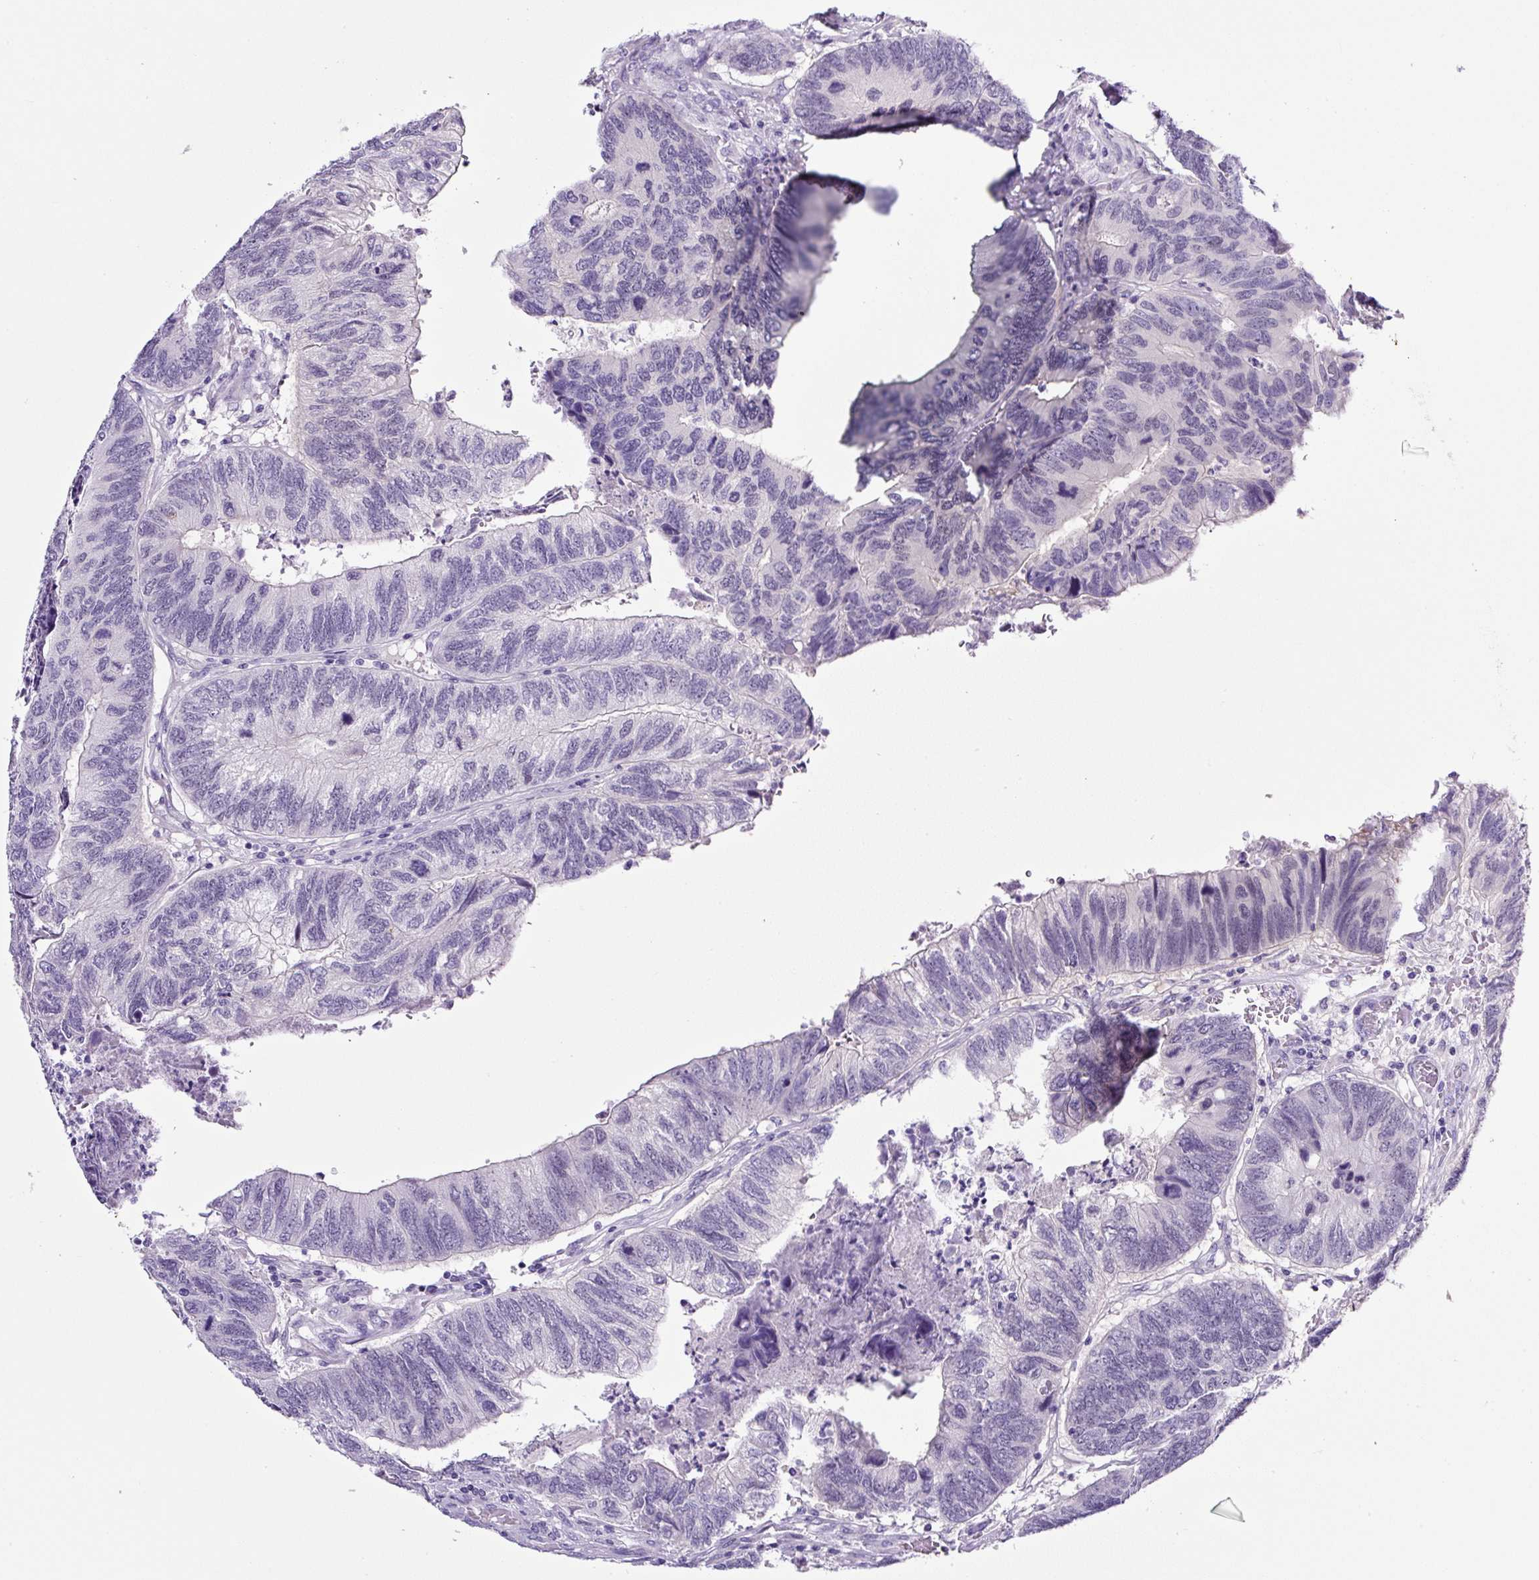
{"staining": {"intensity": "negative", "quantity": "none", "location": "none"}, "tissue": "colorectal cancer", "cell_type": "Tumor cells", "image_type": "cancer", "snomed": [{"axis": "morphology", "description": "Adenocarcinoma, NOS"}, {"axis": "topography", "description": "Colon"}], "caption": "Tumor cells show no significant protein staining in colorectal adenocarcinoma.", "gene": "SP8", "patient": {"sex": "female", "age": 67}}